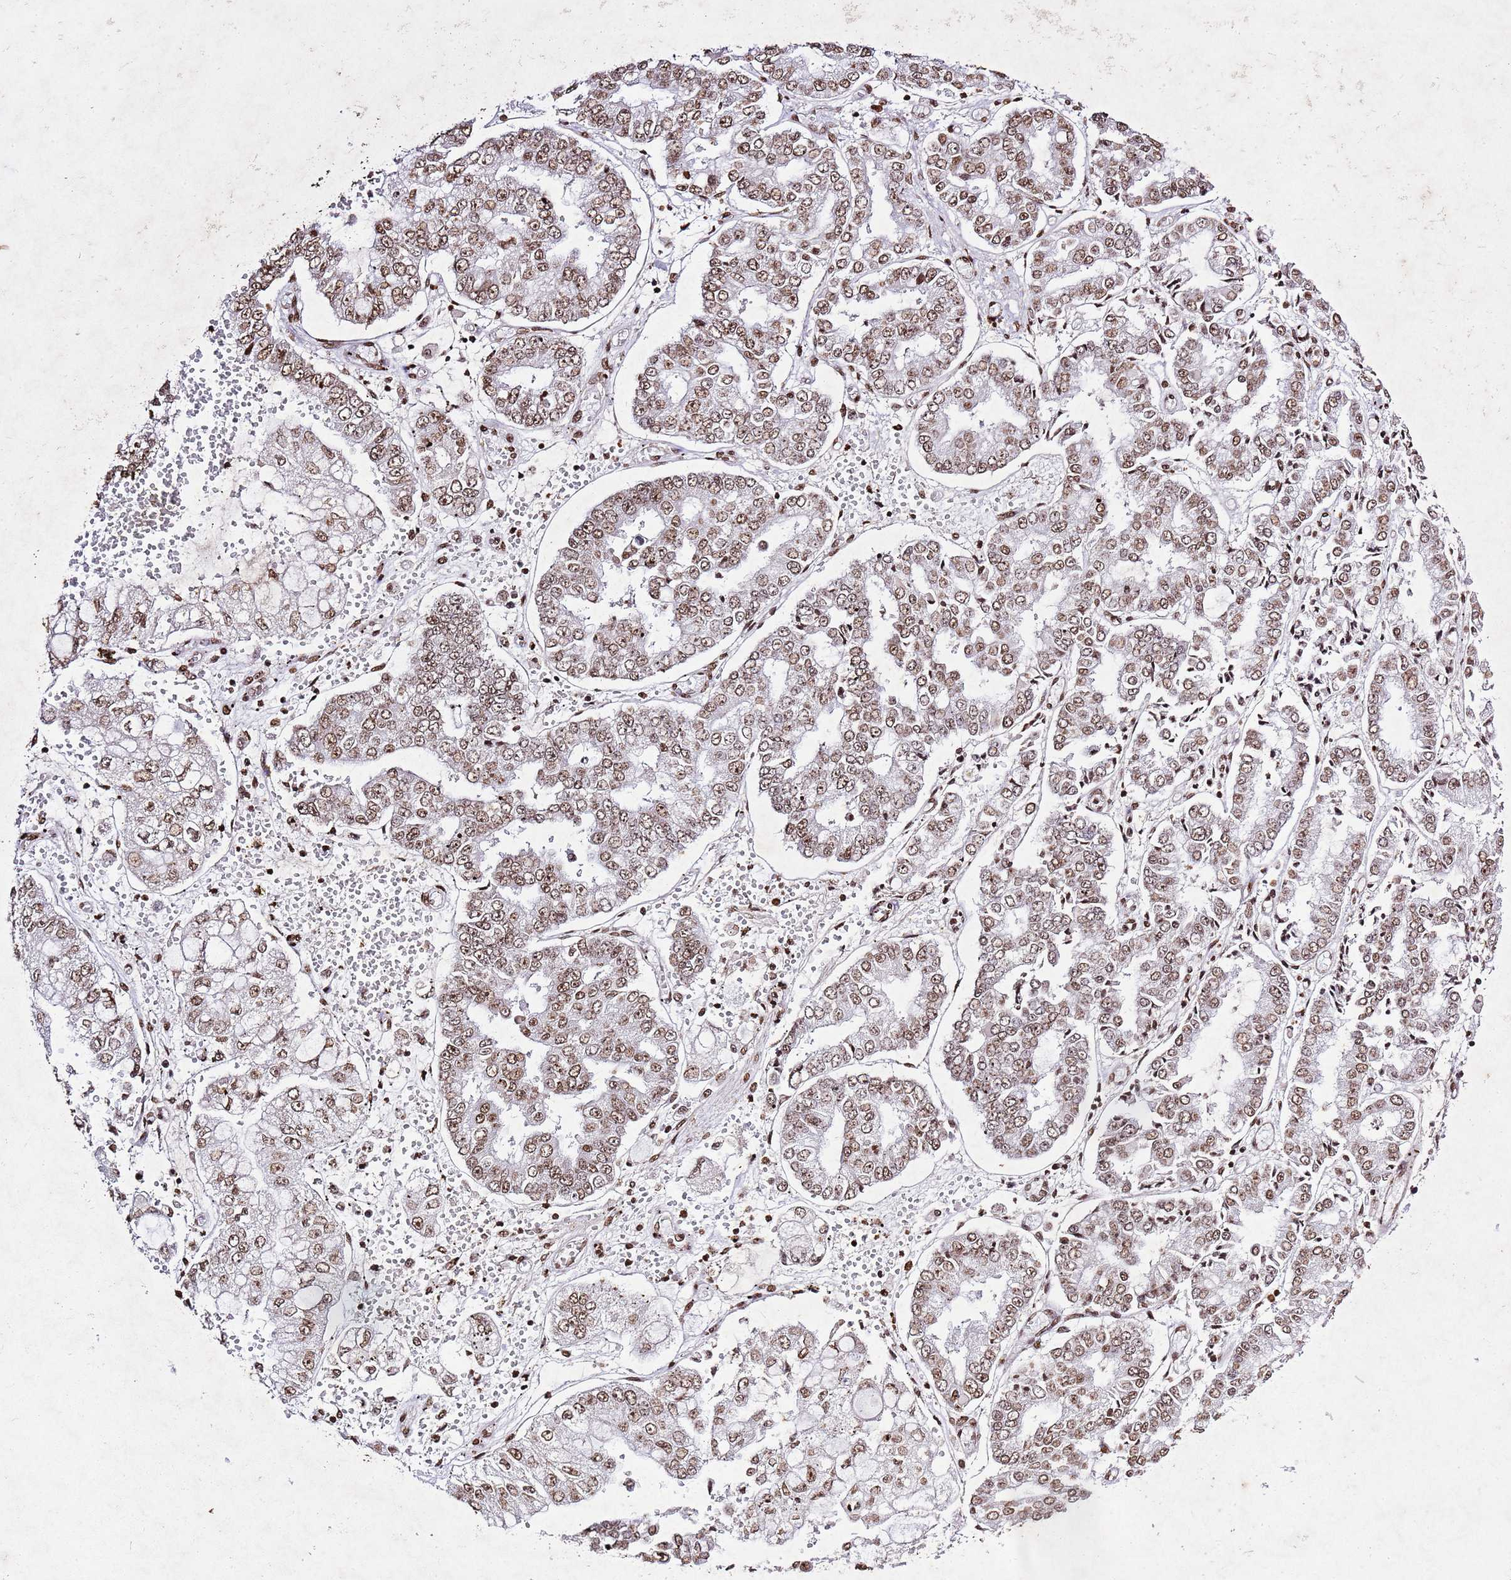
{"staining": {"intensity": "moderate", "quantity": ">75%", "location": "nuclear"}, "tissue": "stomach cancer", "cell_type": "Tumor cells", "image_type": "cancer", "snomed": [{"axis": "morphology", "description": "Adenocarcinoma, NOS"}, {"axis": "topography", "description": "Stomach"}], "caption": "The photomicrograph demonstrates staining of stomach cancer, revealing moderate nuclear protein positivity (brown color) within tumor cells.", "gene": "BMAL1", "patient": {"sex": "male", "age": 76}}